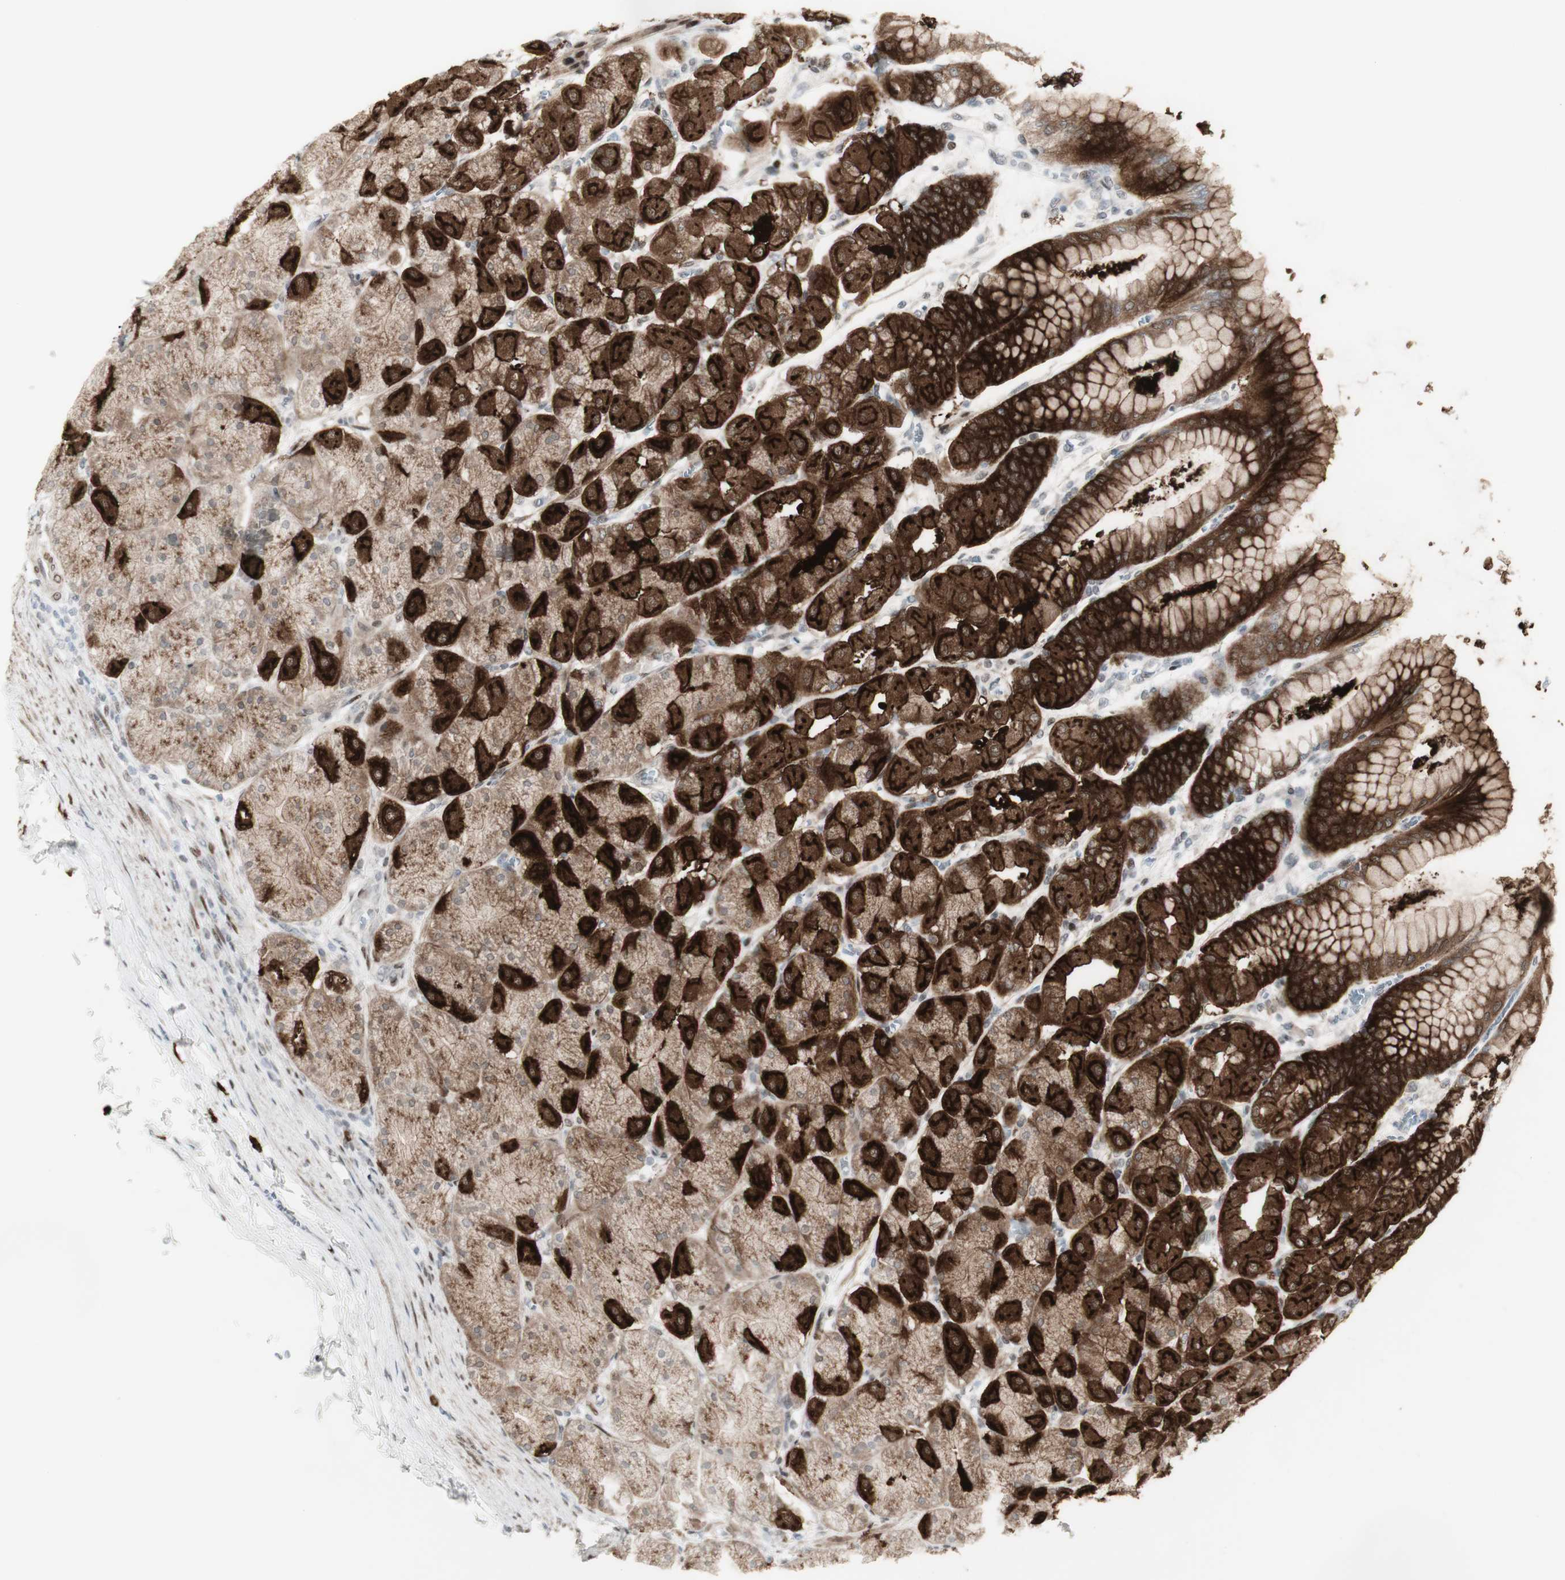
{"staining": {"intensity": "strong", "quantity": ">75%", "location": "cytoplasmic/membranous"}, "tissue": "stomach", "cell_type": "Glandular cells", "image_type": "normal", "snomed": [{"axis": "morphology", "description": "Normal tissue, NOS"}, {"axis": "topography", "description": "Stomach, upper"}], "caption": "An immunohistochemistry micrograph of unremarkable tissue is shown. Protein staining in brown labels strong cytoplasmic/membranous positivity in stomach within glandular cells. (Stains: DAB in brown, nuclei in blue, Microscopy: brightfield microscopy at high magnification).", "gene": "C1orf116", "patient": {"sex": "female", "age": 56}}